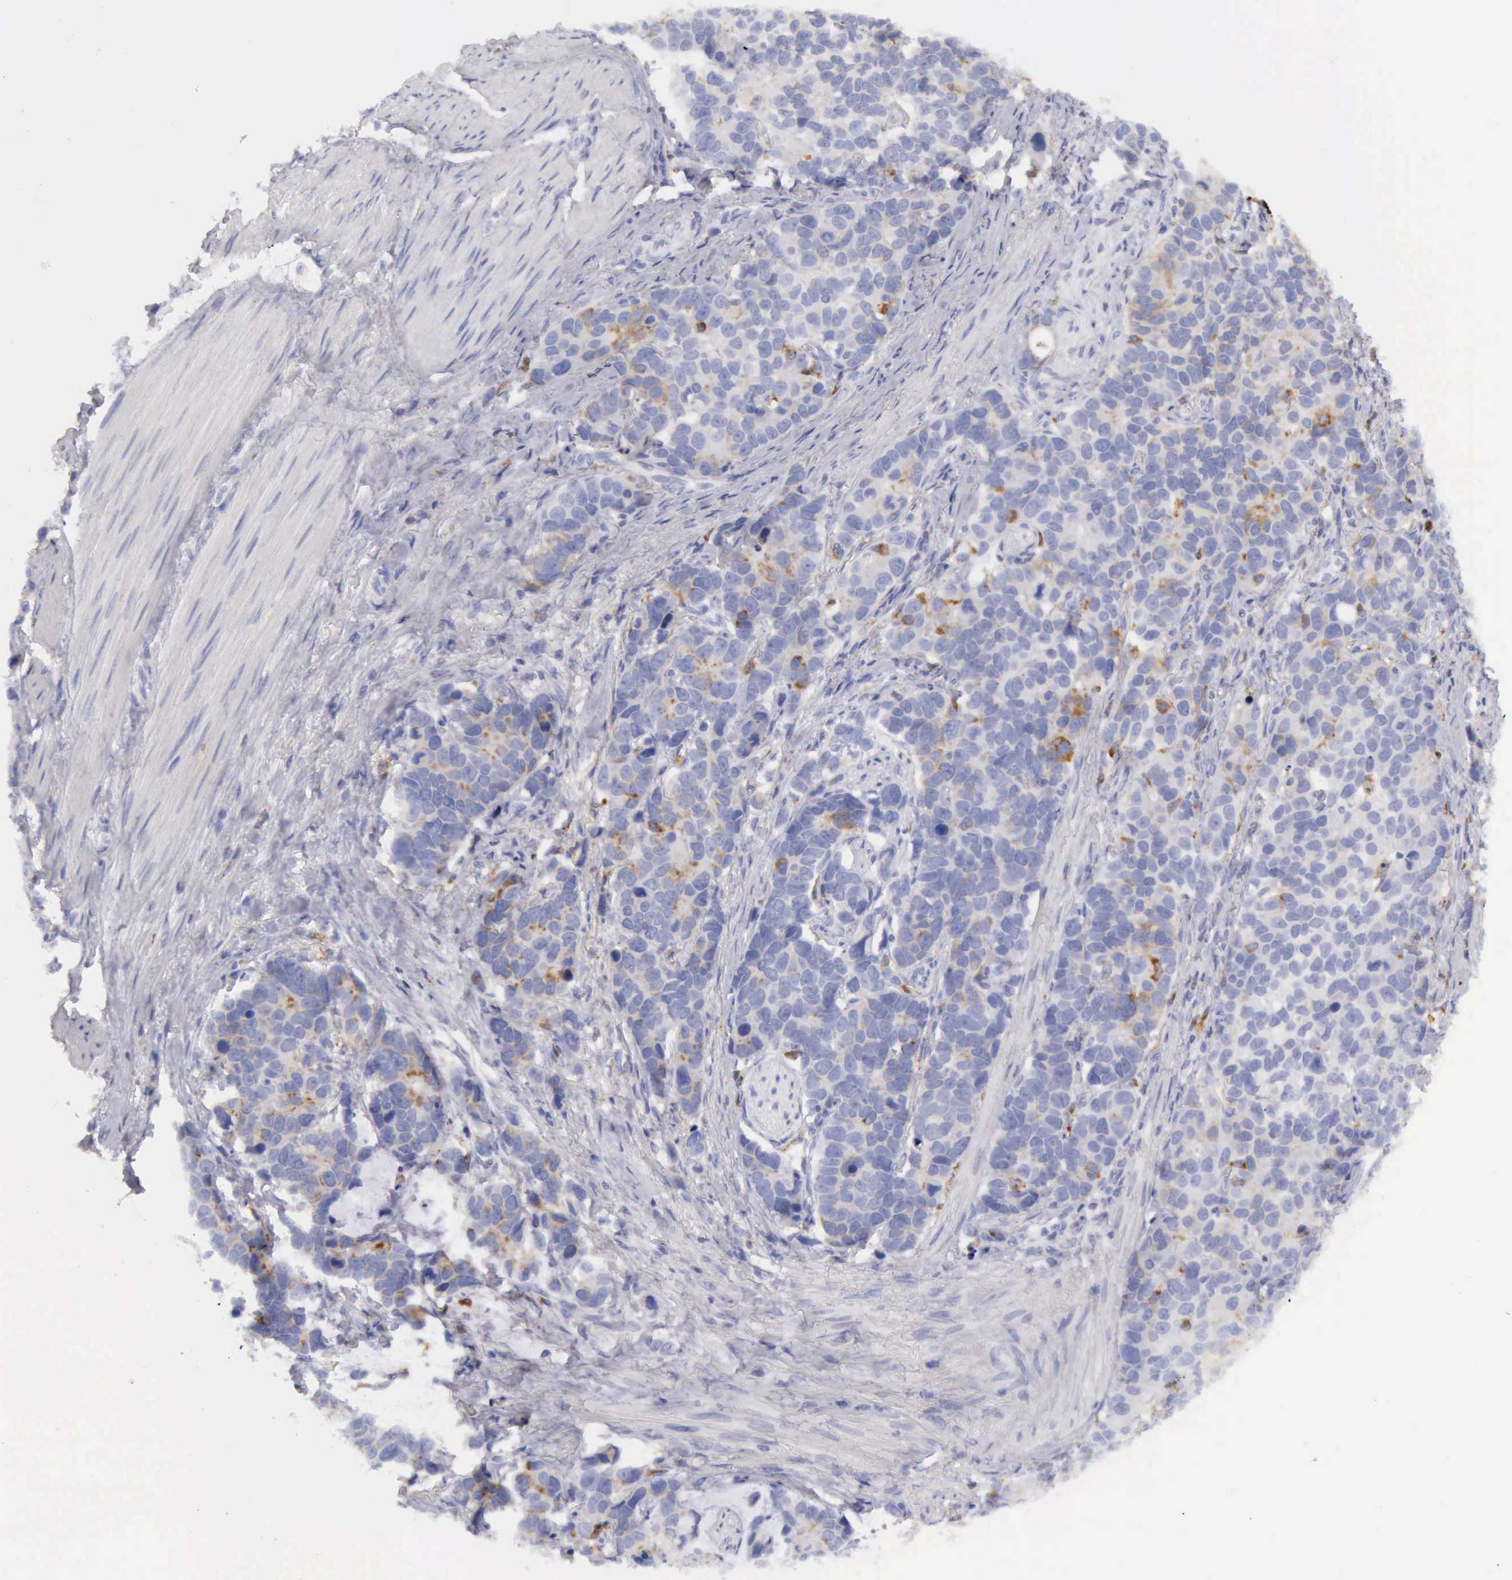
{"staining": {"intensity": "strong", "quantity": "25%-75%", "location": "cytoplasmic/membranous"}, "tissue": "stomach cancer", "cell_type": "Tumor cells", "image_type": "cancer", "snomed": [{"axis": "morphology", "description": "Adenocarcinoma, NOS"}, {"axis": "topography", "description": "Stomach, upper"}], "caption": "This micrograph reveals stomach adenocarcinoma stained with IHC to label a protein in brown. The cytoplasmic/membranous of tumor cells show strong positivity for the protein. Nuclei are counter-stained blue.", "gene": "CTSS", "patient": {"sex": "male", "age": 71}}